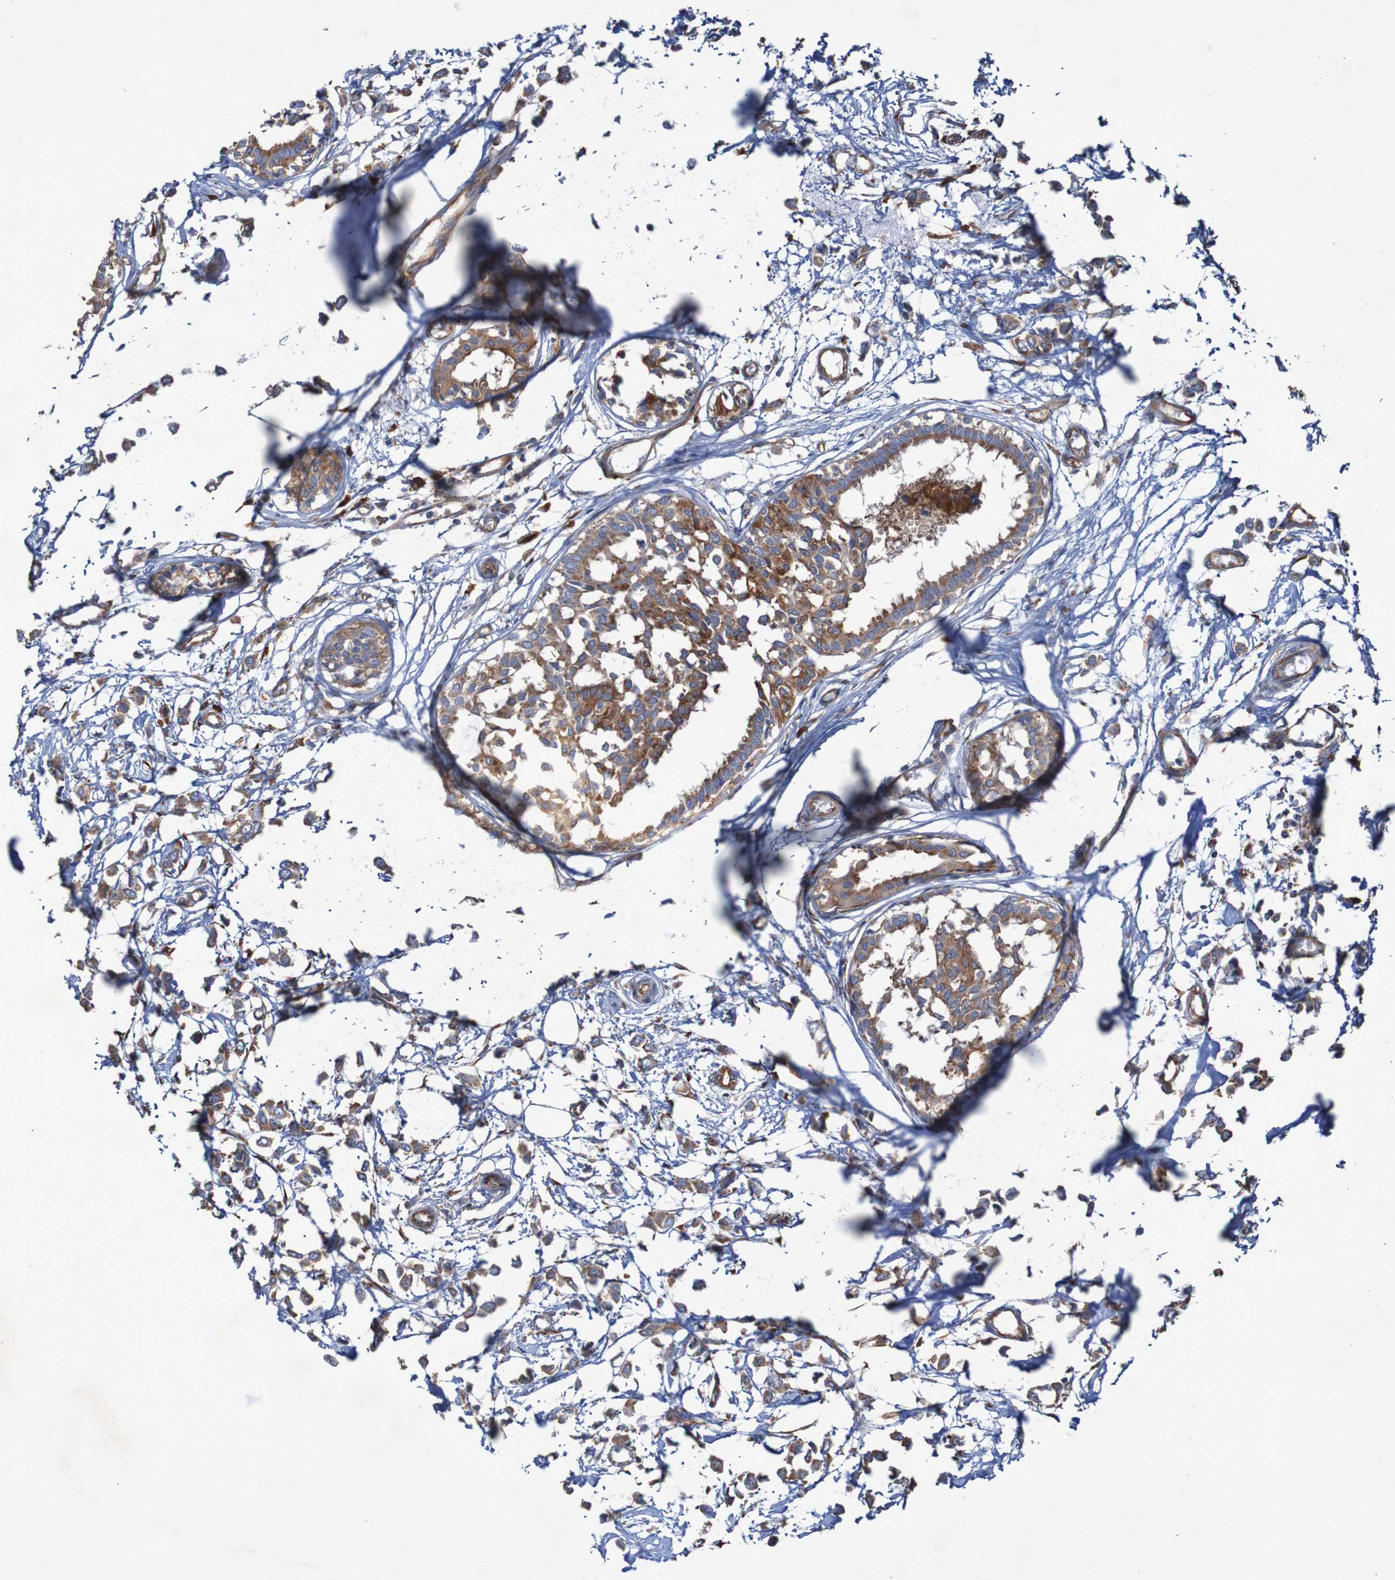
{"staining": {"intensity": "moderate", "quantity": ">75%", "location": "cytoplasmic/membranous"}, "tissue": "breast cancer", "cell_type": "Tumor cells", "image_type": "cancer", "snomed": [{"axis": "morphology", "description": "Lobular carcinoma"}, {"axis": "topography", "description": "Breast"}], "caption": "Immunohistochemistry image of neoplastic tissue: lobular carcinoma (breast) stained using immunohistochemistry exhibits medium levels of moderate protein expression localized specifically in the cytoplasmic/membranous of tumor cells, appearing as a cytoplasmic/membranous brown color.", "gene": "RPL10", "patient": {"sex": "female", "age": 51}}